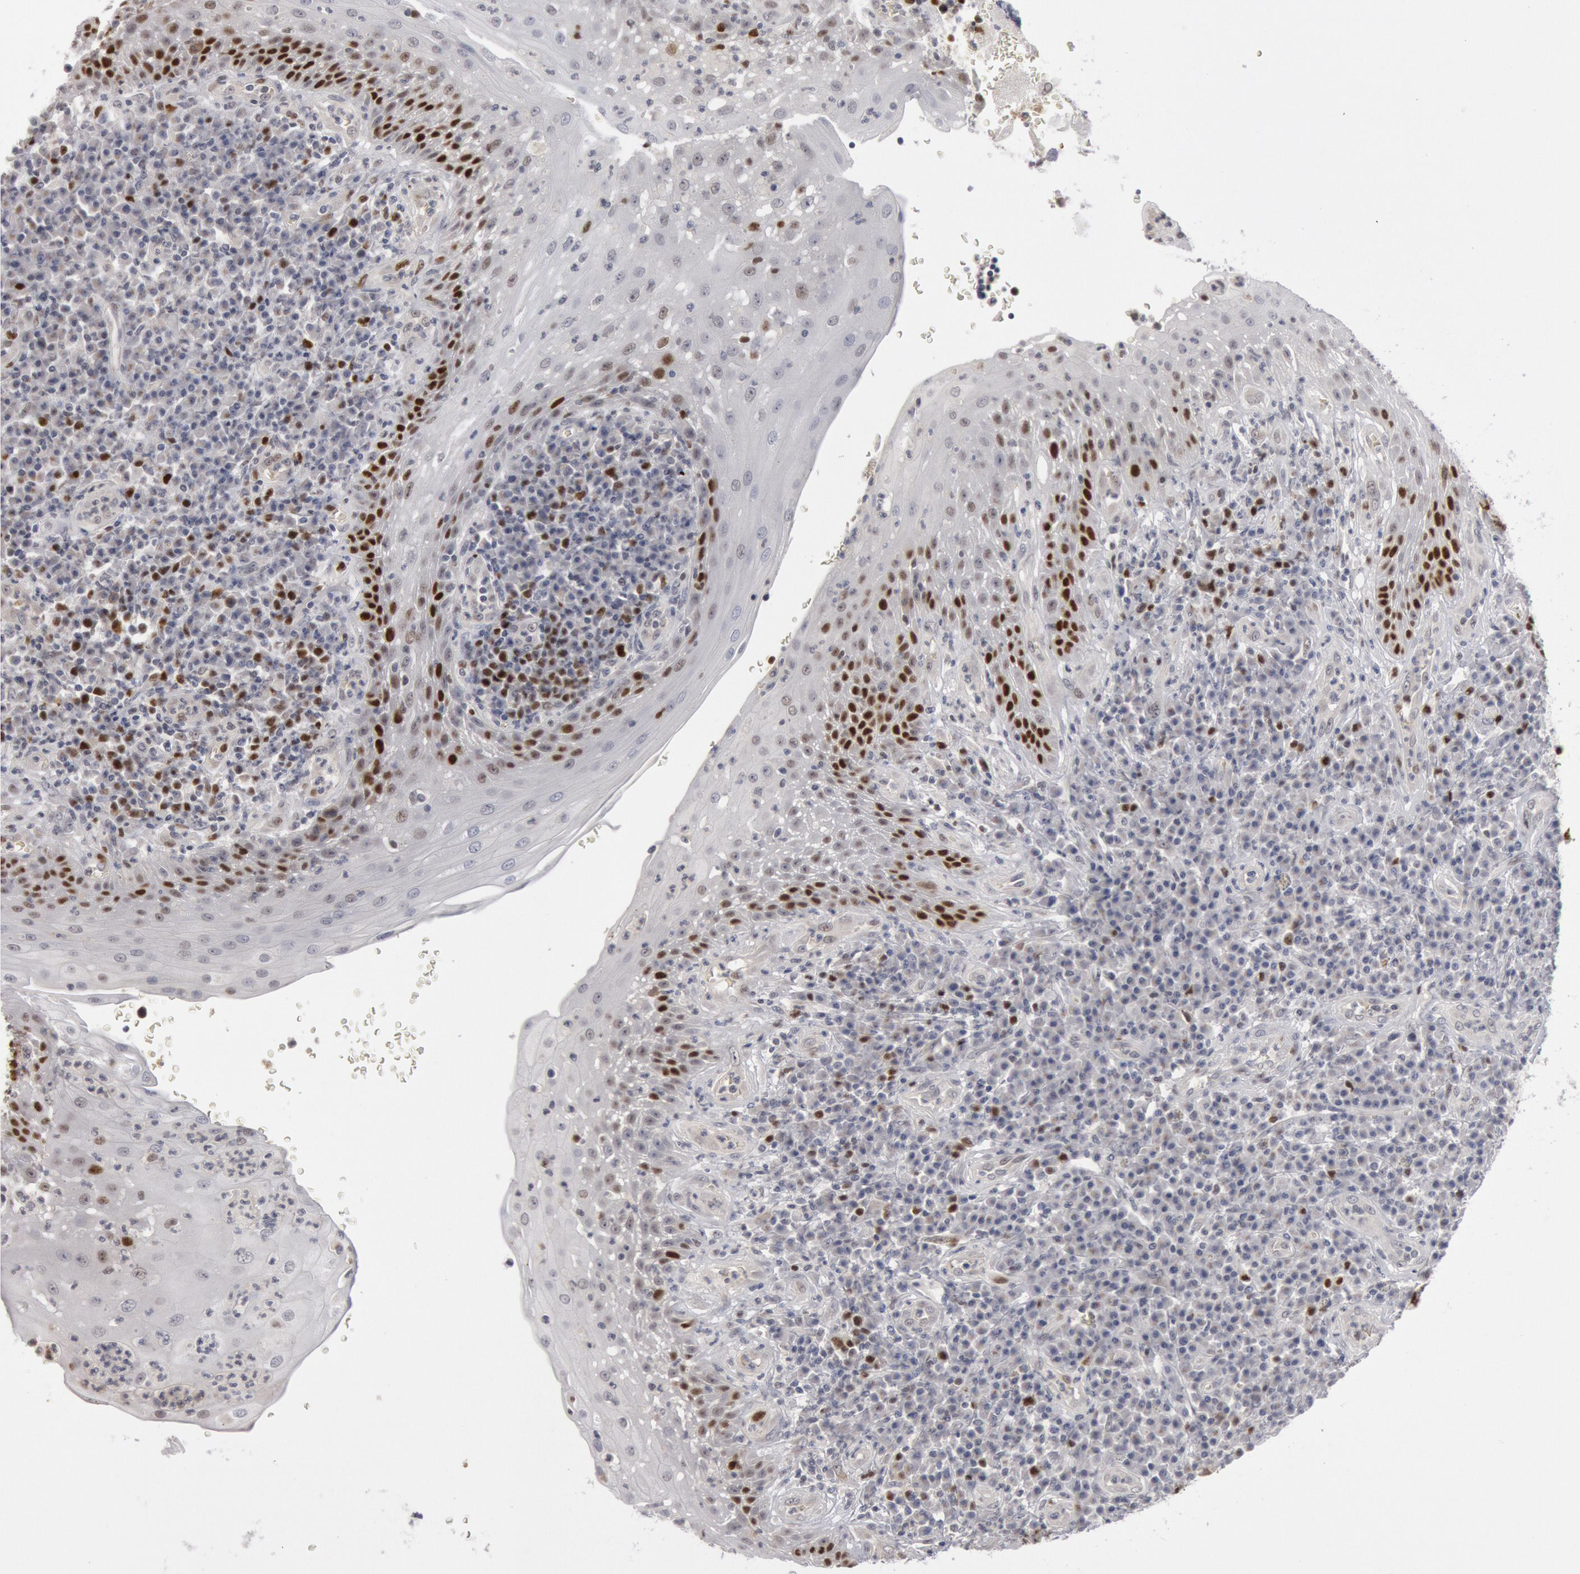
{"staining": {"intensity": "strong", "quantity": ">75%", "location": "nuclear"}, "tissue": "tonsil", "cell_type": "Germinal center cells", "image_type": "normal", "snomed": [{"axis": "morphology", "description": "Normal tissue, NOS"}, {"axis": "topography", "description": "Tonsil"}], "caption": "Immunohistochemistry (IHC) of benign tonsil exhibits high levels of strong nuclear expression in approximately >75% of germinal center cells.", "gene": "WDHD1", "patient": {"sex": "female", "age": 40}}